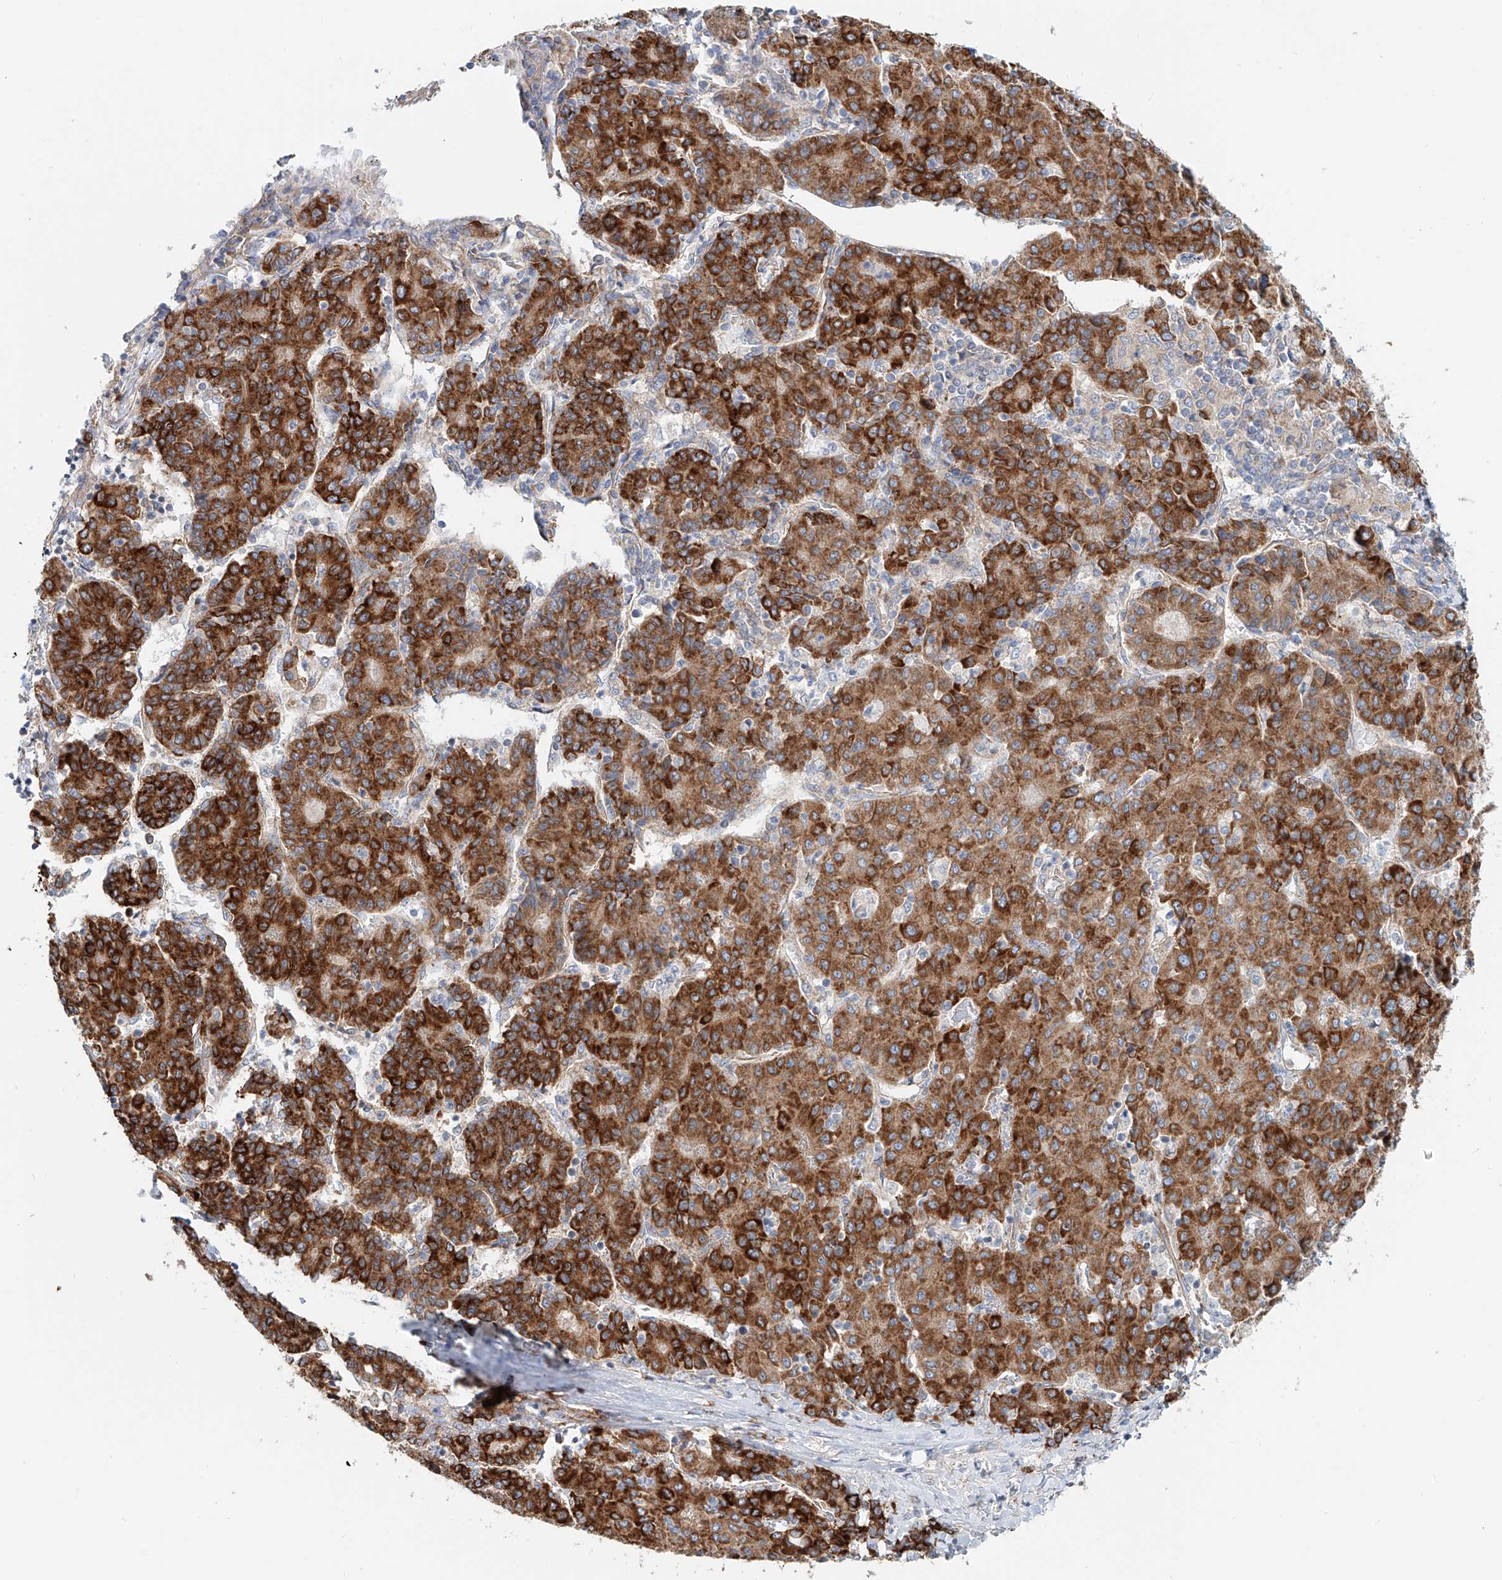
{"staining": {"intensity": "strong", "quantity": ">75%", "location": "cytoplasmic/membranous"}, "tissue": "liver cancer", "cell_type": "Tumor cells", "image_type": "cancer", "snomed": [{"axis": "morphology", "description": "Carcinoma, Hepatocellular, NOS"}, {"axis": "topography", "description": "Liver"}], "caption": "Protein staining of liver hepatocellular carcinoma tissue shows strong cytoplasmic/membranous expression in about >75% of tumor cells.", "gene": "SNAP29", "patient": {"sex": "male", "age": 65}}